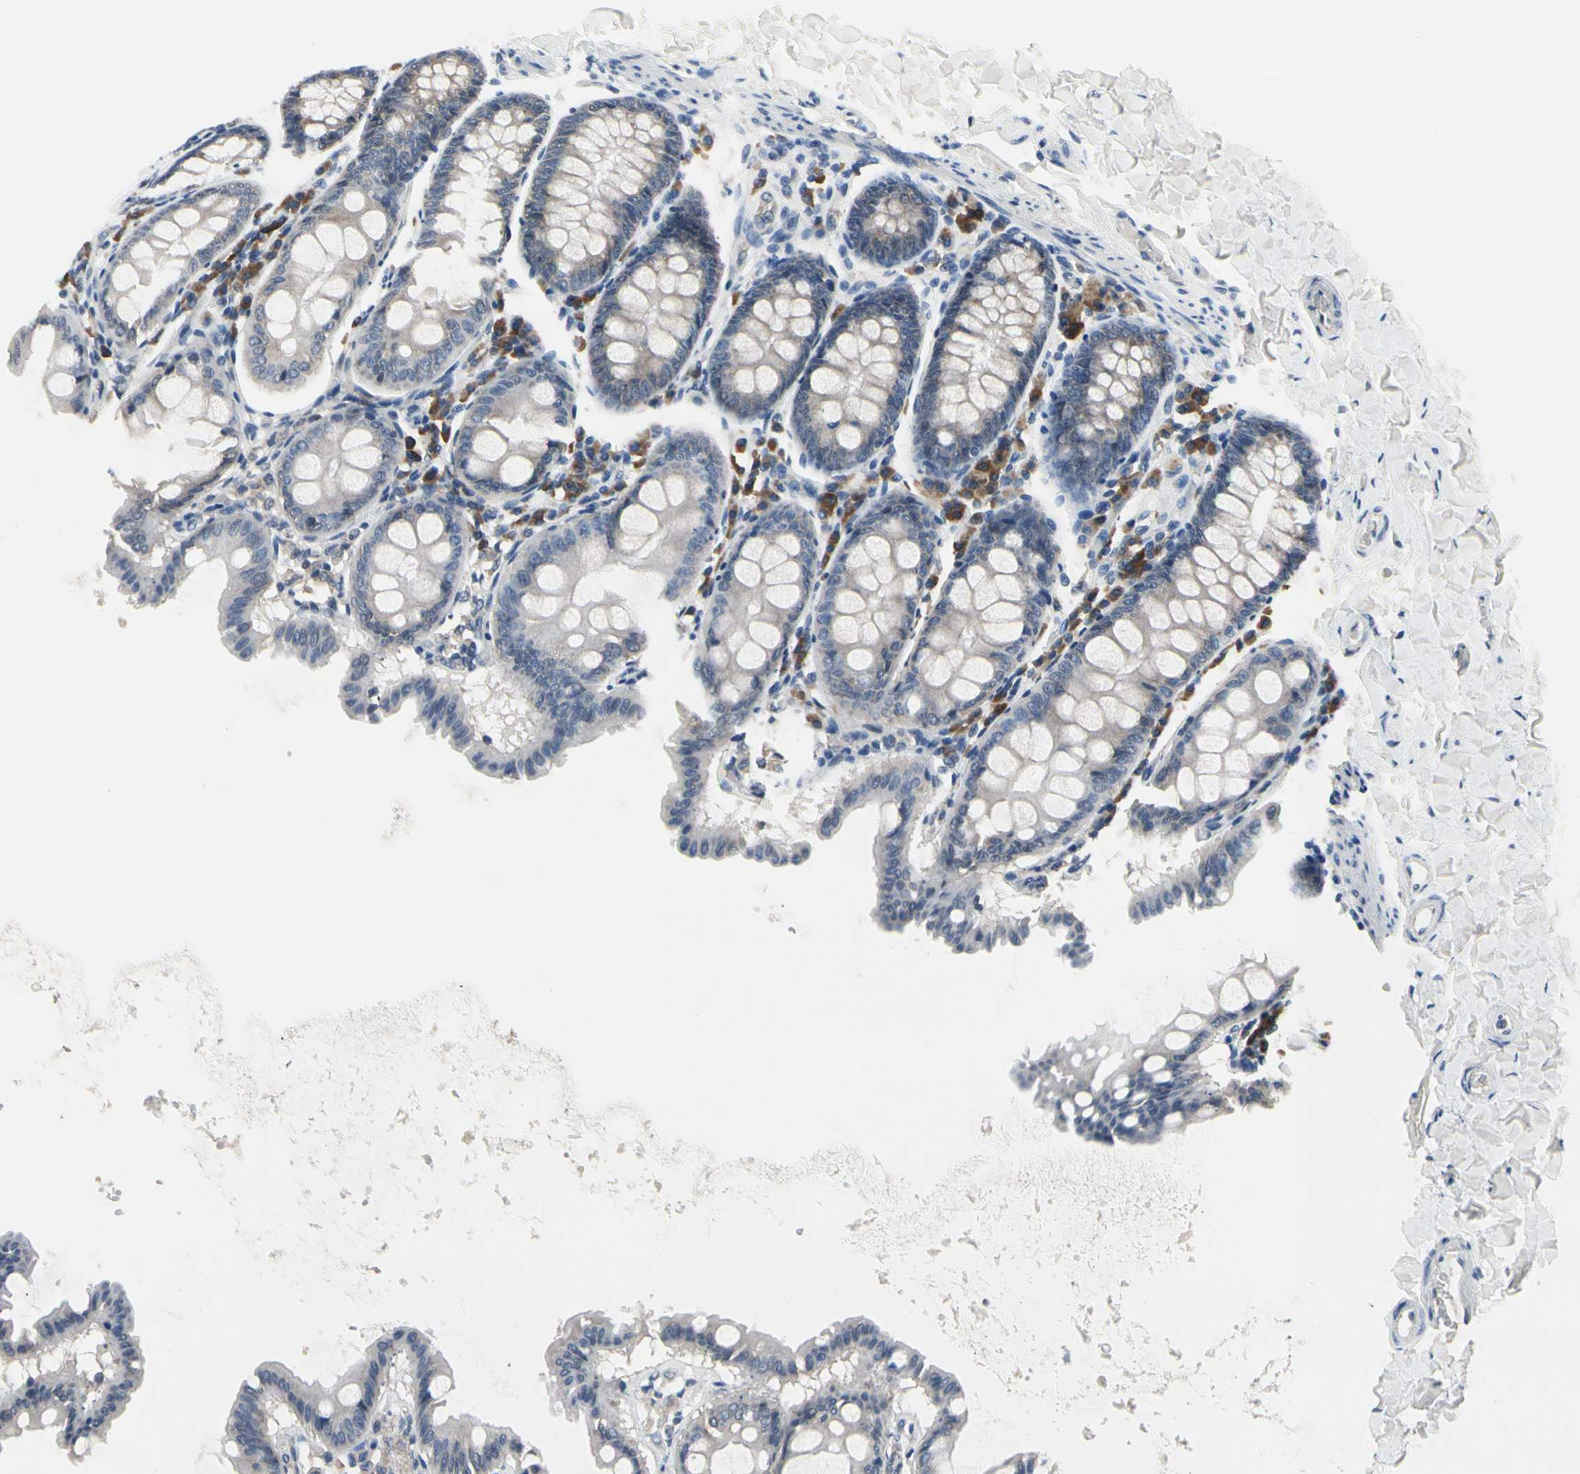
{"staining": {"intensity": "negative", "quantity": "none", "location": "none"}, "tissue": "colon", "cell_type": "Endothelial cells", "image_type": "normal", "snomed": [{"axis": "morphology", "description": "Normal tissue, NOS"}, {"axis": "topography", "description": "Colon"}], "caption": "This is an immunohistochemistry micrograph of normal human colon. There is no positivity in endothelial cells.", "gene": "SELENOK", "patient": {"sex": "female", "age": 61}}